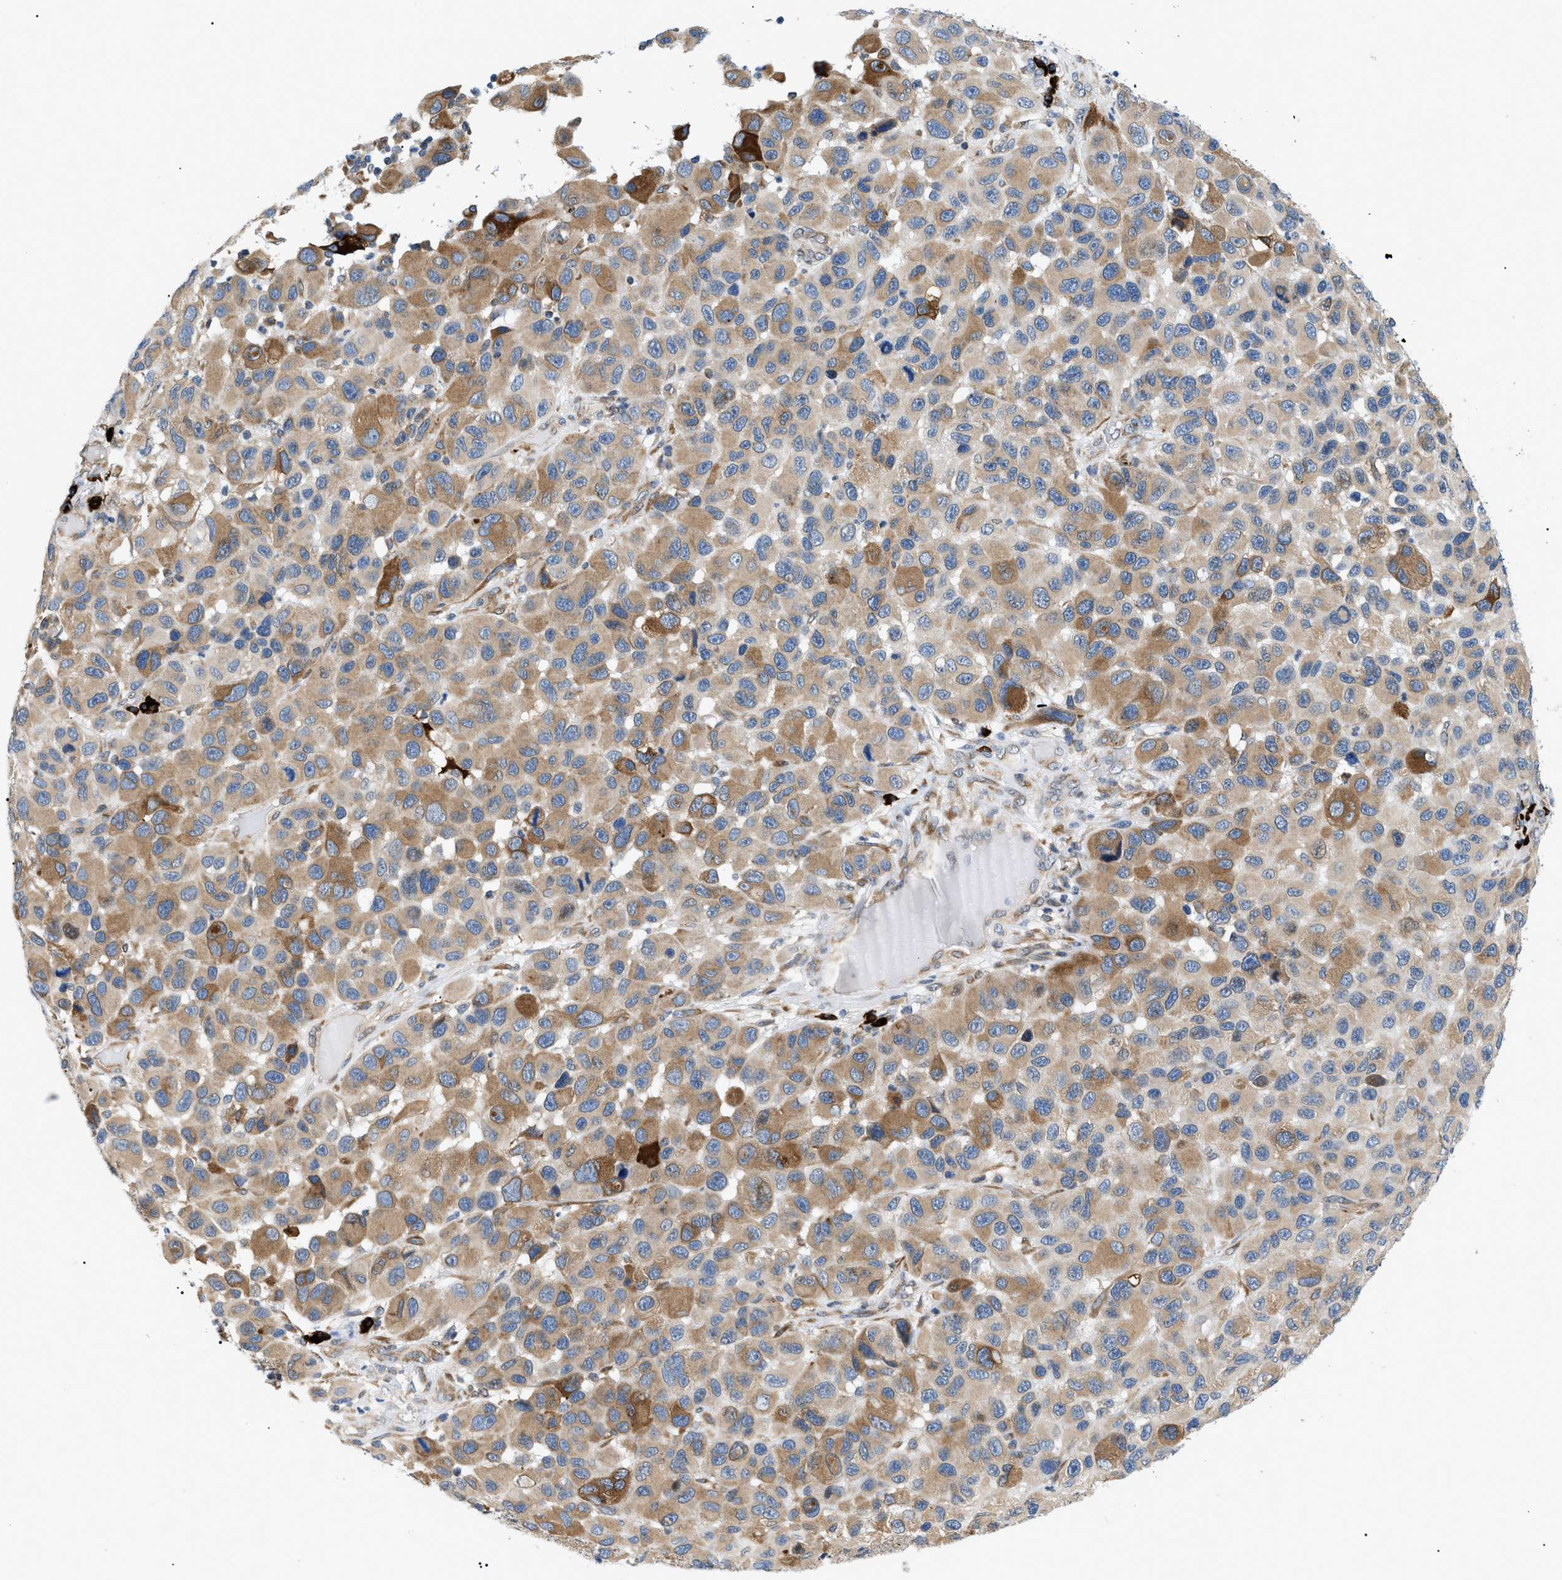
{"staining": {"intensity": "moderate", "quantity": "25%-75%", "location": "cytoplasmic/membranous"}, "tissue": "melanoma", "cell_type": "Tumor cells", "image_type": "cancer", "snomed": [{"axis": "morphology", "description": "Malignant melanoma, NOS"}, {"axis": "topography", "description": "Skin"}], "caption": "Immunohistochemistry image of malignant melanoma stained for a protein (brown), which displays medium levels of moderate cytoplasmic/membranous expression in about 25%-75% of tumor cells.", "gene": "DERL1", "patient": {"sex": "male", "age": 53}}